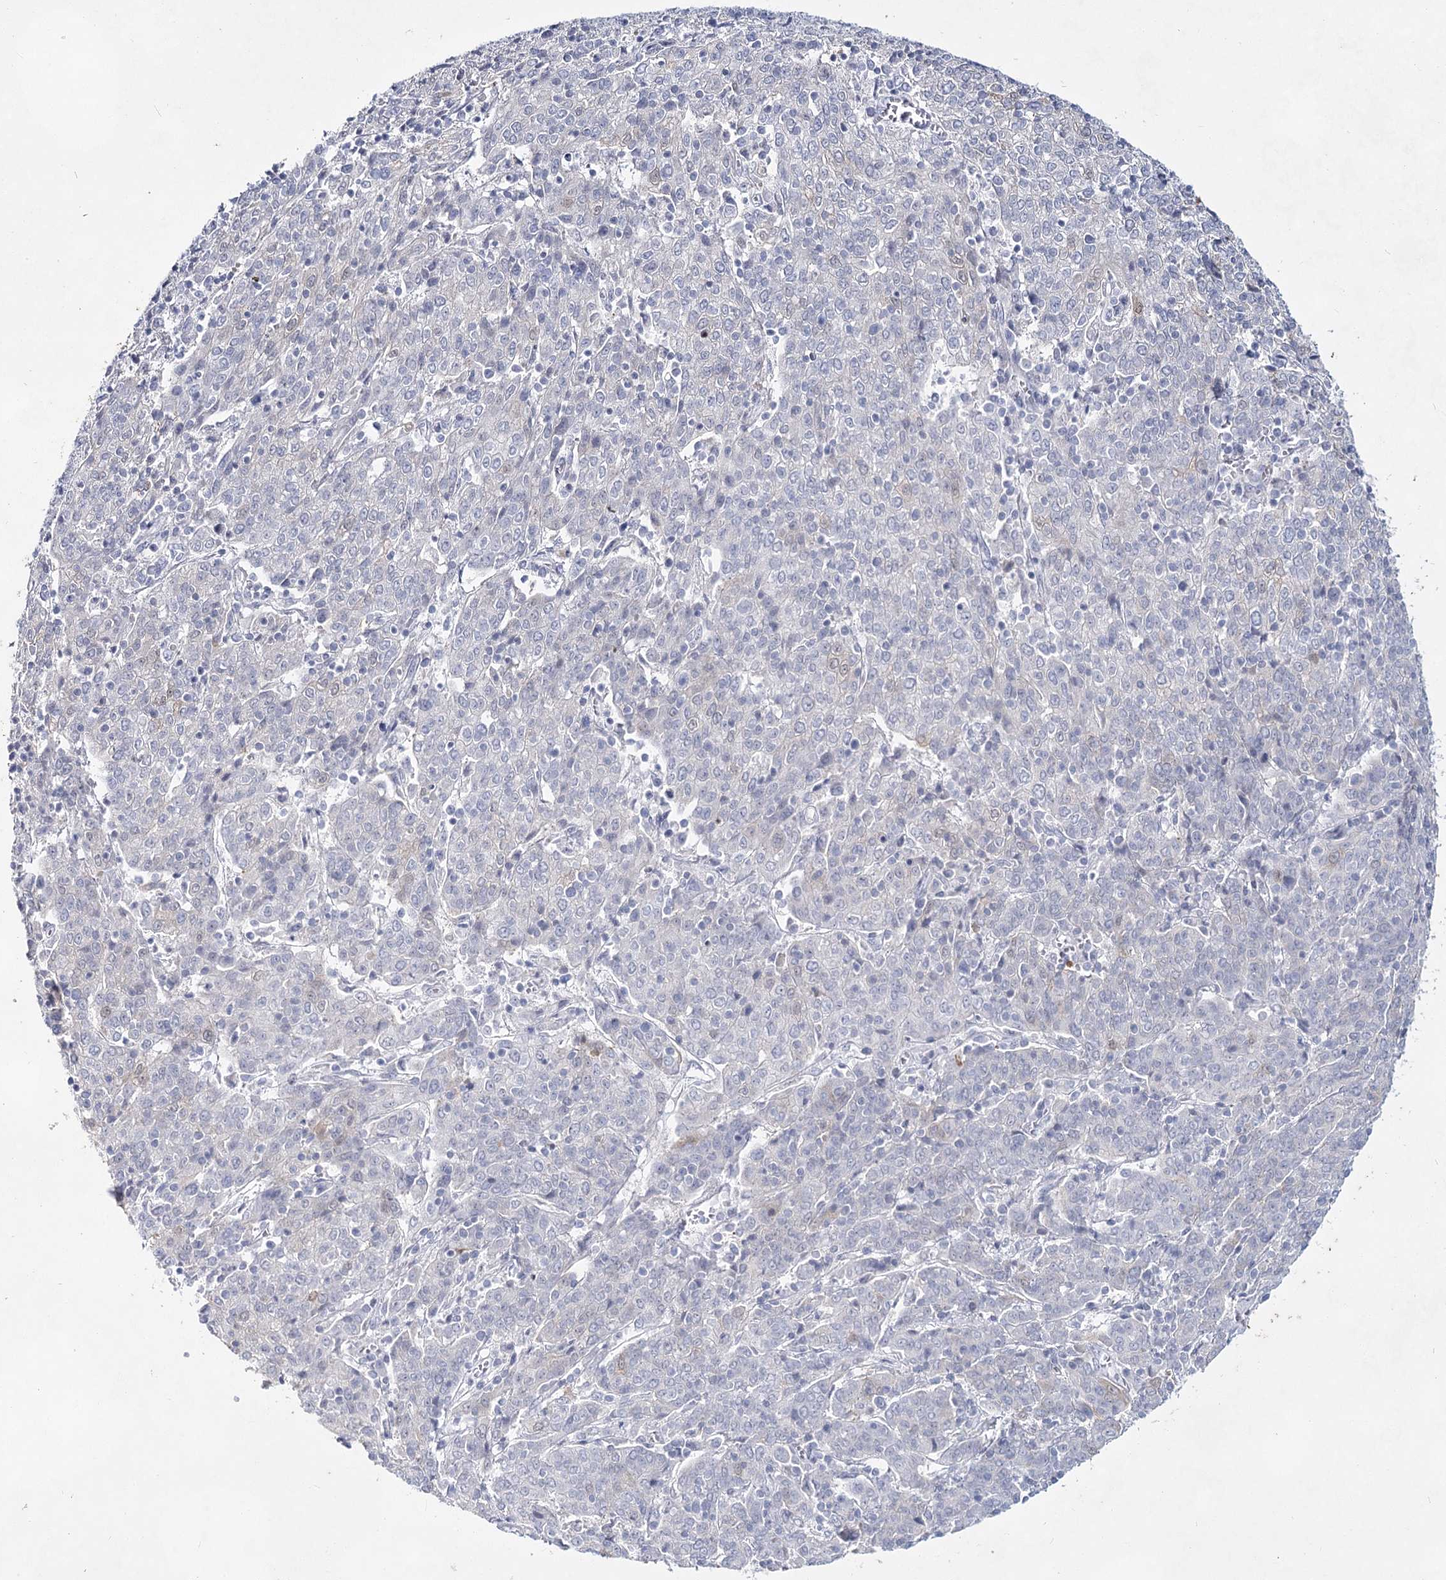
{"staining": {"intensity": "negative", "quantity": "none", "location": "none"}, "tissue": "cervical cancer", "cell_type": "Tumor cells", "image_type": "cancer", "snomed": [{"axis": "morphology", "description": "Squamous cell carcinoma, NOS"}, {"axis": "topography", "description": "Cervix"}], "caption": "DAB (3,3'-diaminobenzidine) immunohistochemical staining of human squamous cell carcinoma (cervical) shows no significant expression in tumor cells.", "gene": "CCDC73", "patient": {"sex": "female", "age": 67}}